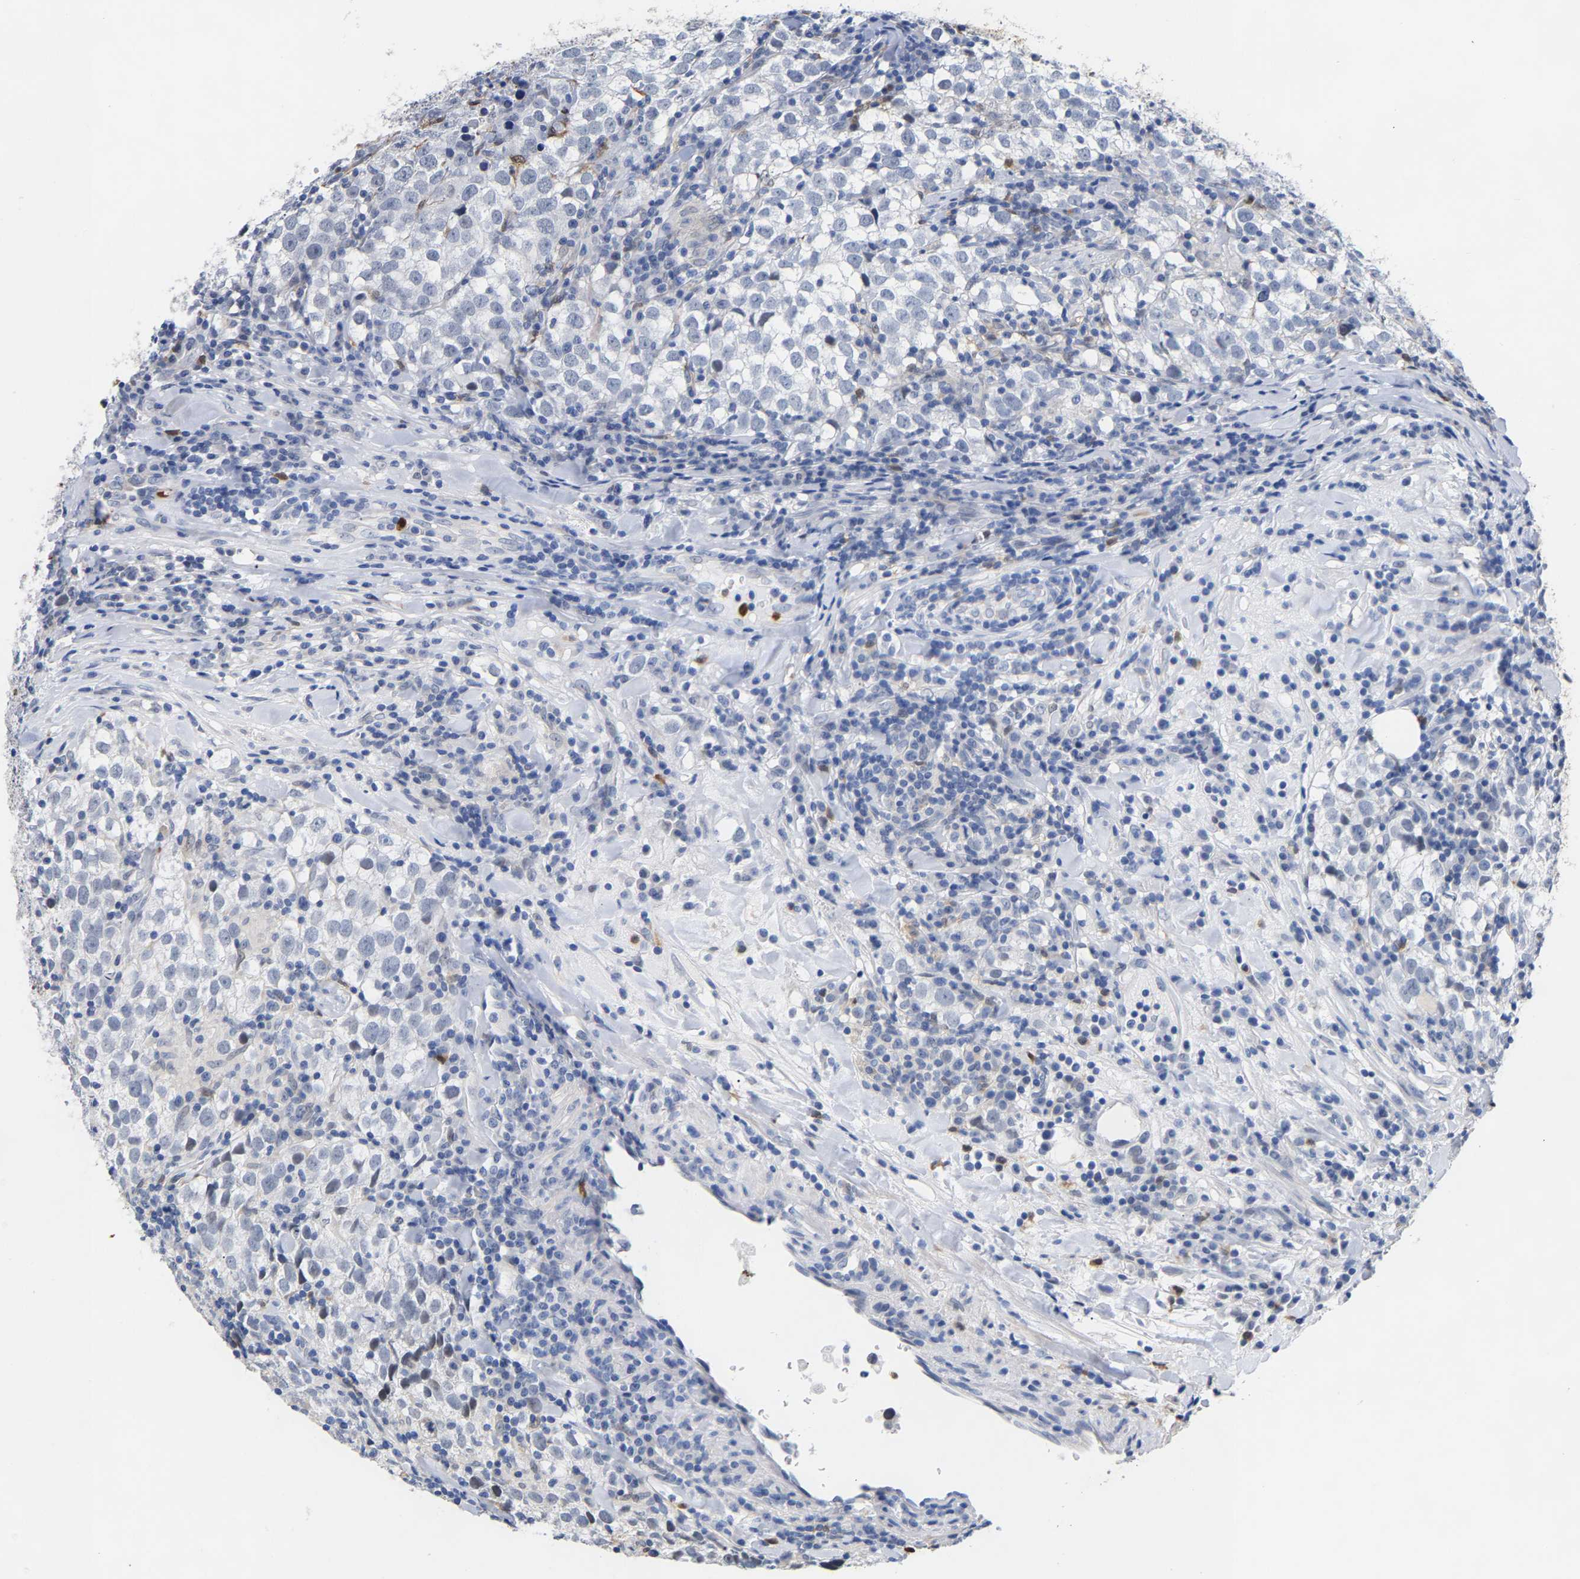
{"staining": {"intensity": "negative", "quantity": "none", "location": "none"}, "tissue": "testis cancer", "cell_type": "Tumor cells", "image_type": "cancer", "snomed": [{"axis": "morphology", "description": "Seminoma, NOS"}, {"axis": "morphology", "description": "Carcinoma, Embryonal, NOS"}, {"axis": "topography", "description": "Testis"}], "caption": "Immunohistochemistry image of neoplastic tissue: embryonal carcinoma (testis) stained with DAB exhibits no significant protein positivity in tumor cells.", "gene": "TDRD7", "patient": {"sex": "male", "age": 36}}